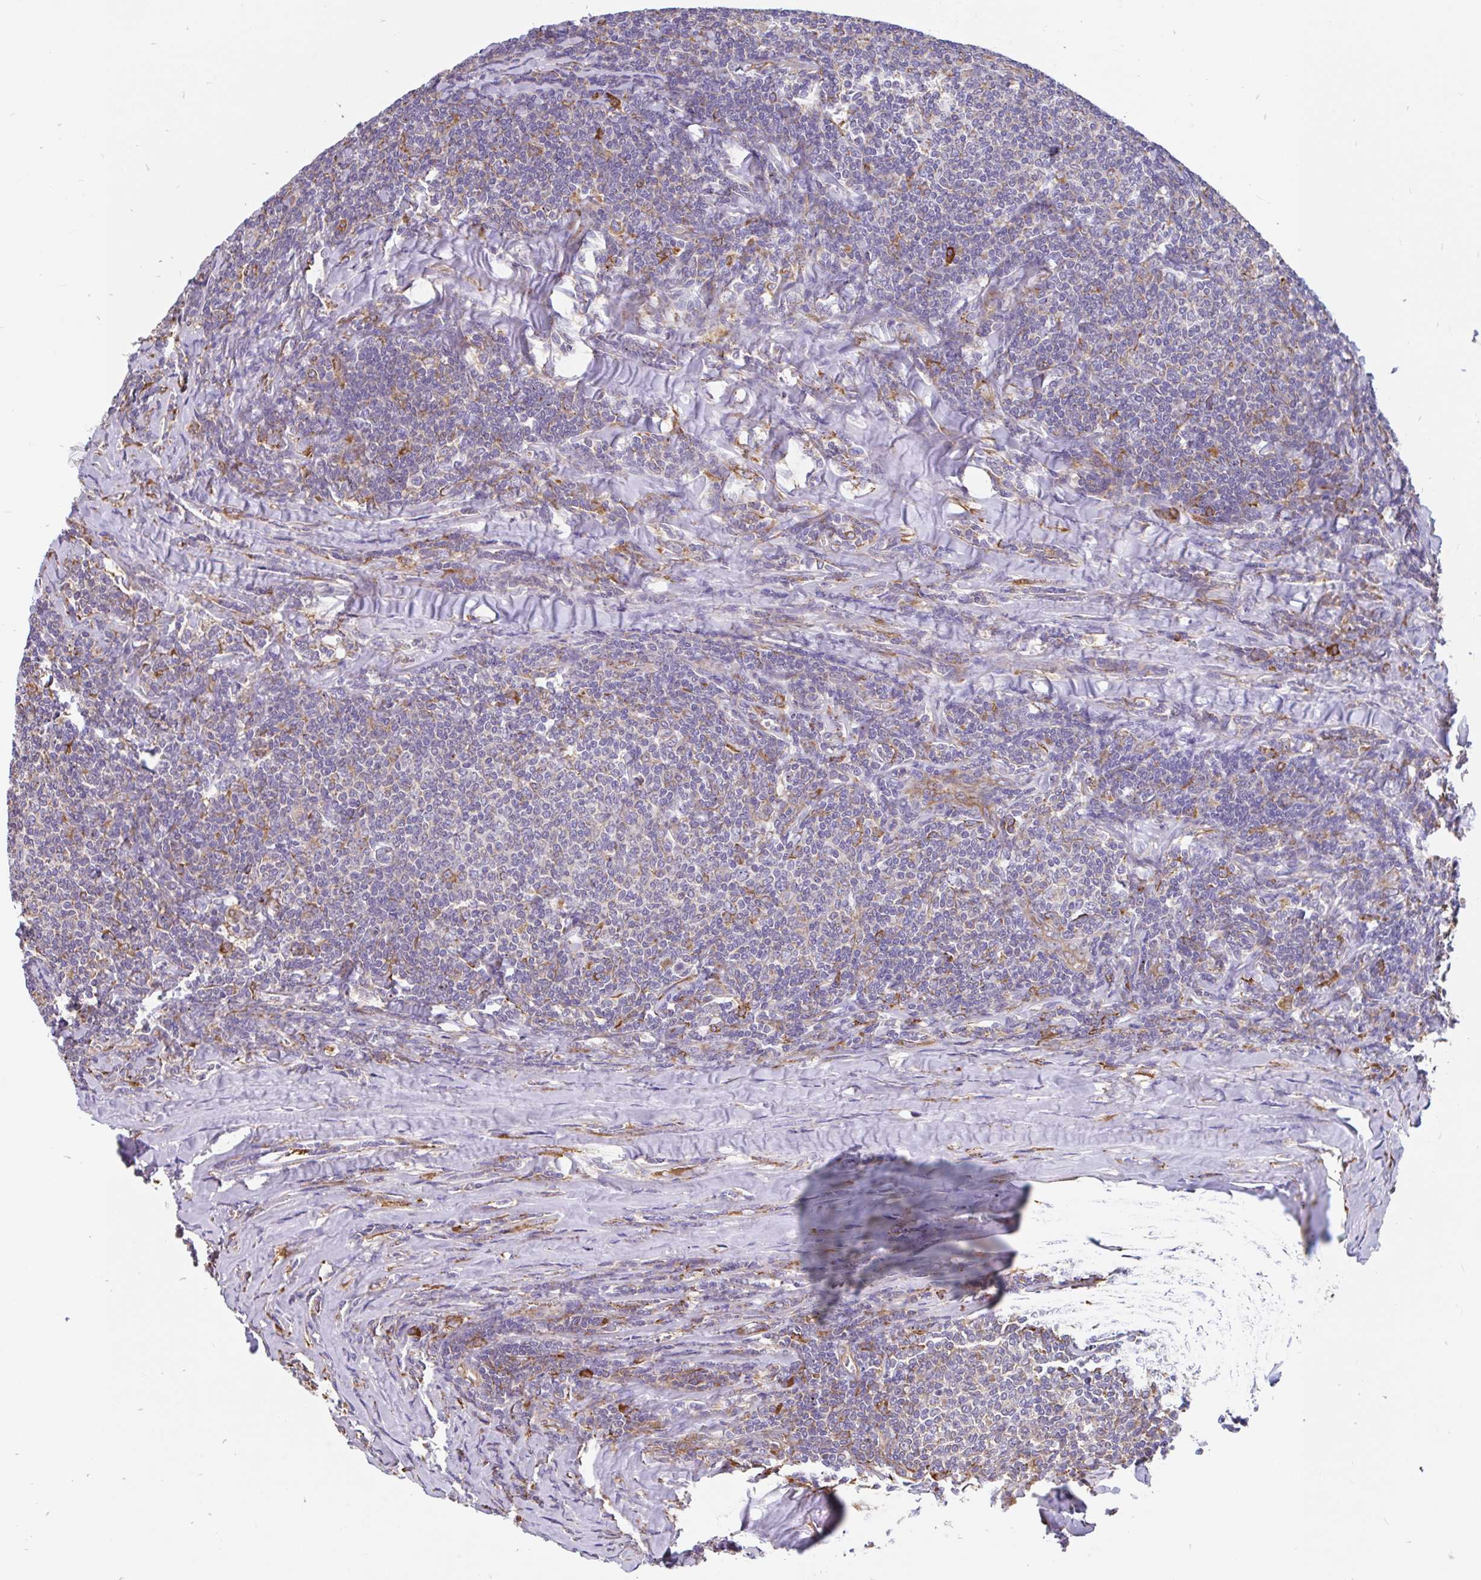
{"staining": {"intensity": "negative", "quantity": "none", "location": "none"}, "tissue": "lymphoma", "cell_type": "Tumor cells", "image_type": "cancer", "snomed": [{"axis": "morphology", "description": "Malignant lymphoma, non-Hodgkin's type, Low grade"}, {"axis": "topography", "description": "Lymph node"}], "caption": "DAB immunohistochemical staining of lymphoma demonstrates no significant expression in tumor cells.", "gene": "EML5", "patient": {"sex": "male", "age": 52}}